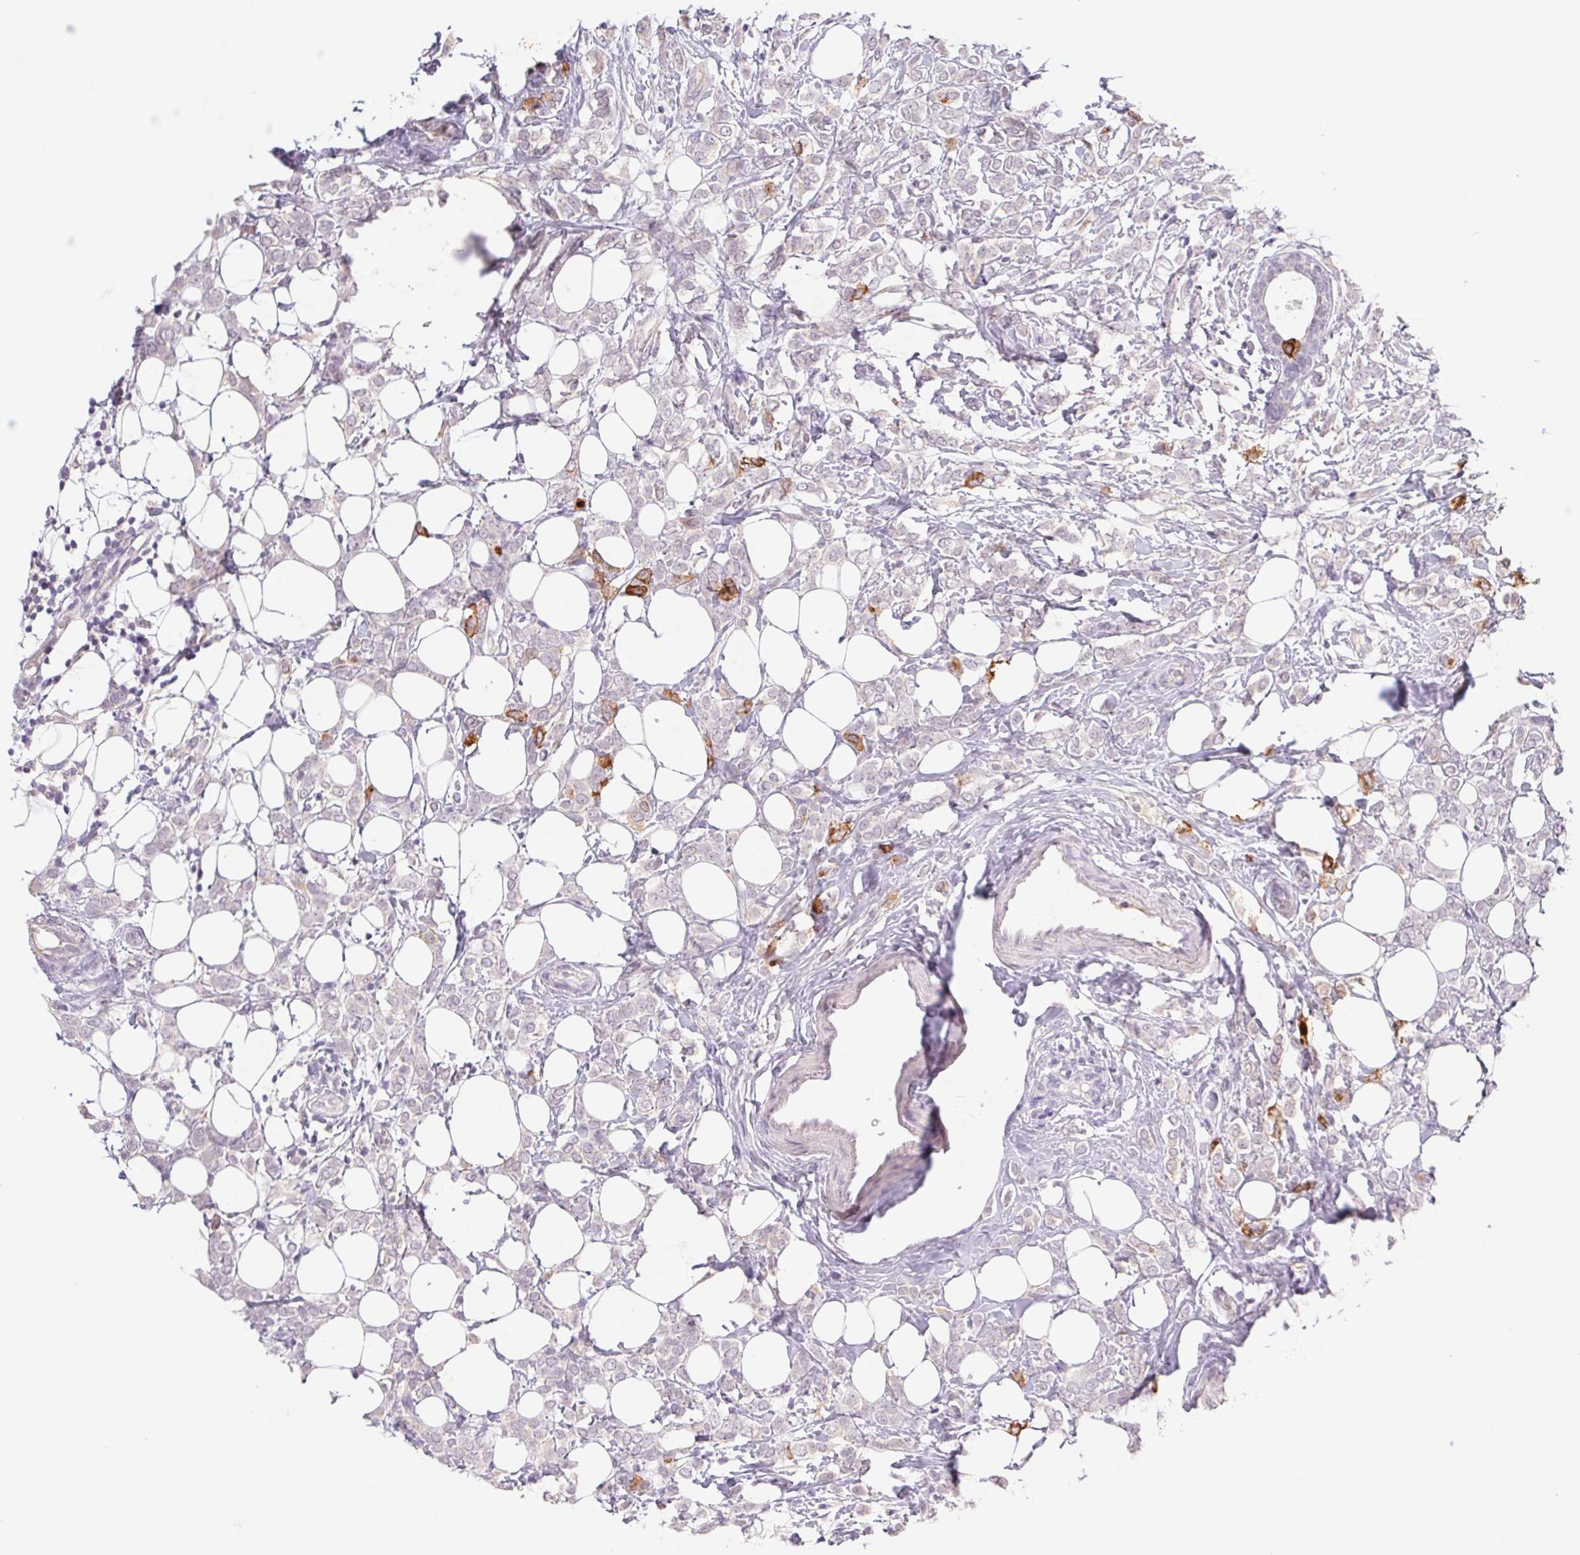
{"staining": {"intensity": "moderate", "quantity": "<25%", "location": "cytoplasmic/membranous"}, "tissue": "breast cancer", "cell_type": "Tumor cells", "image_type": "cancer", "snomed": [{"axis": "morphology", "description": "Lobular carcinoma"}, {"axis": "topography", "description": "Breast"}], "caption": "Immunohistochemical staining of breast cancer displays moderate cytoplasmic/membranous protein positivity in approximately <25% of tumor cells.", "gene": "PNMA8B", "patient": {"sex": "female", "age": 49}}